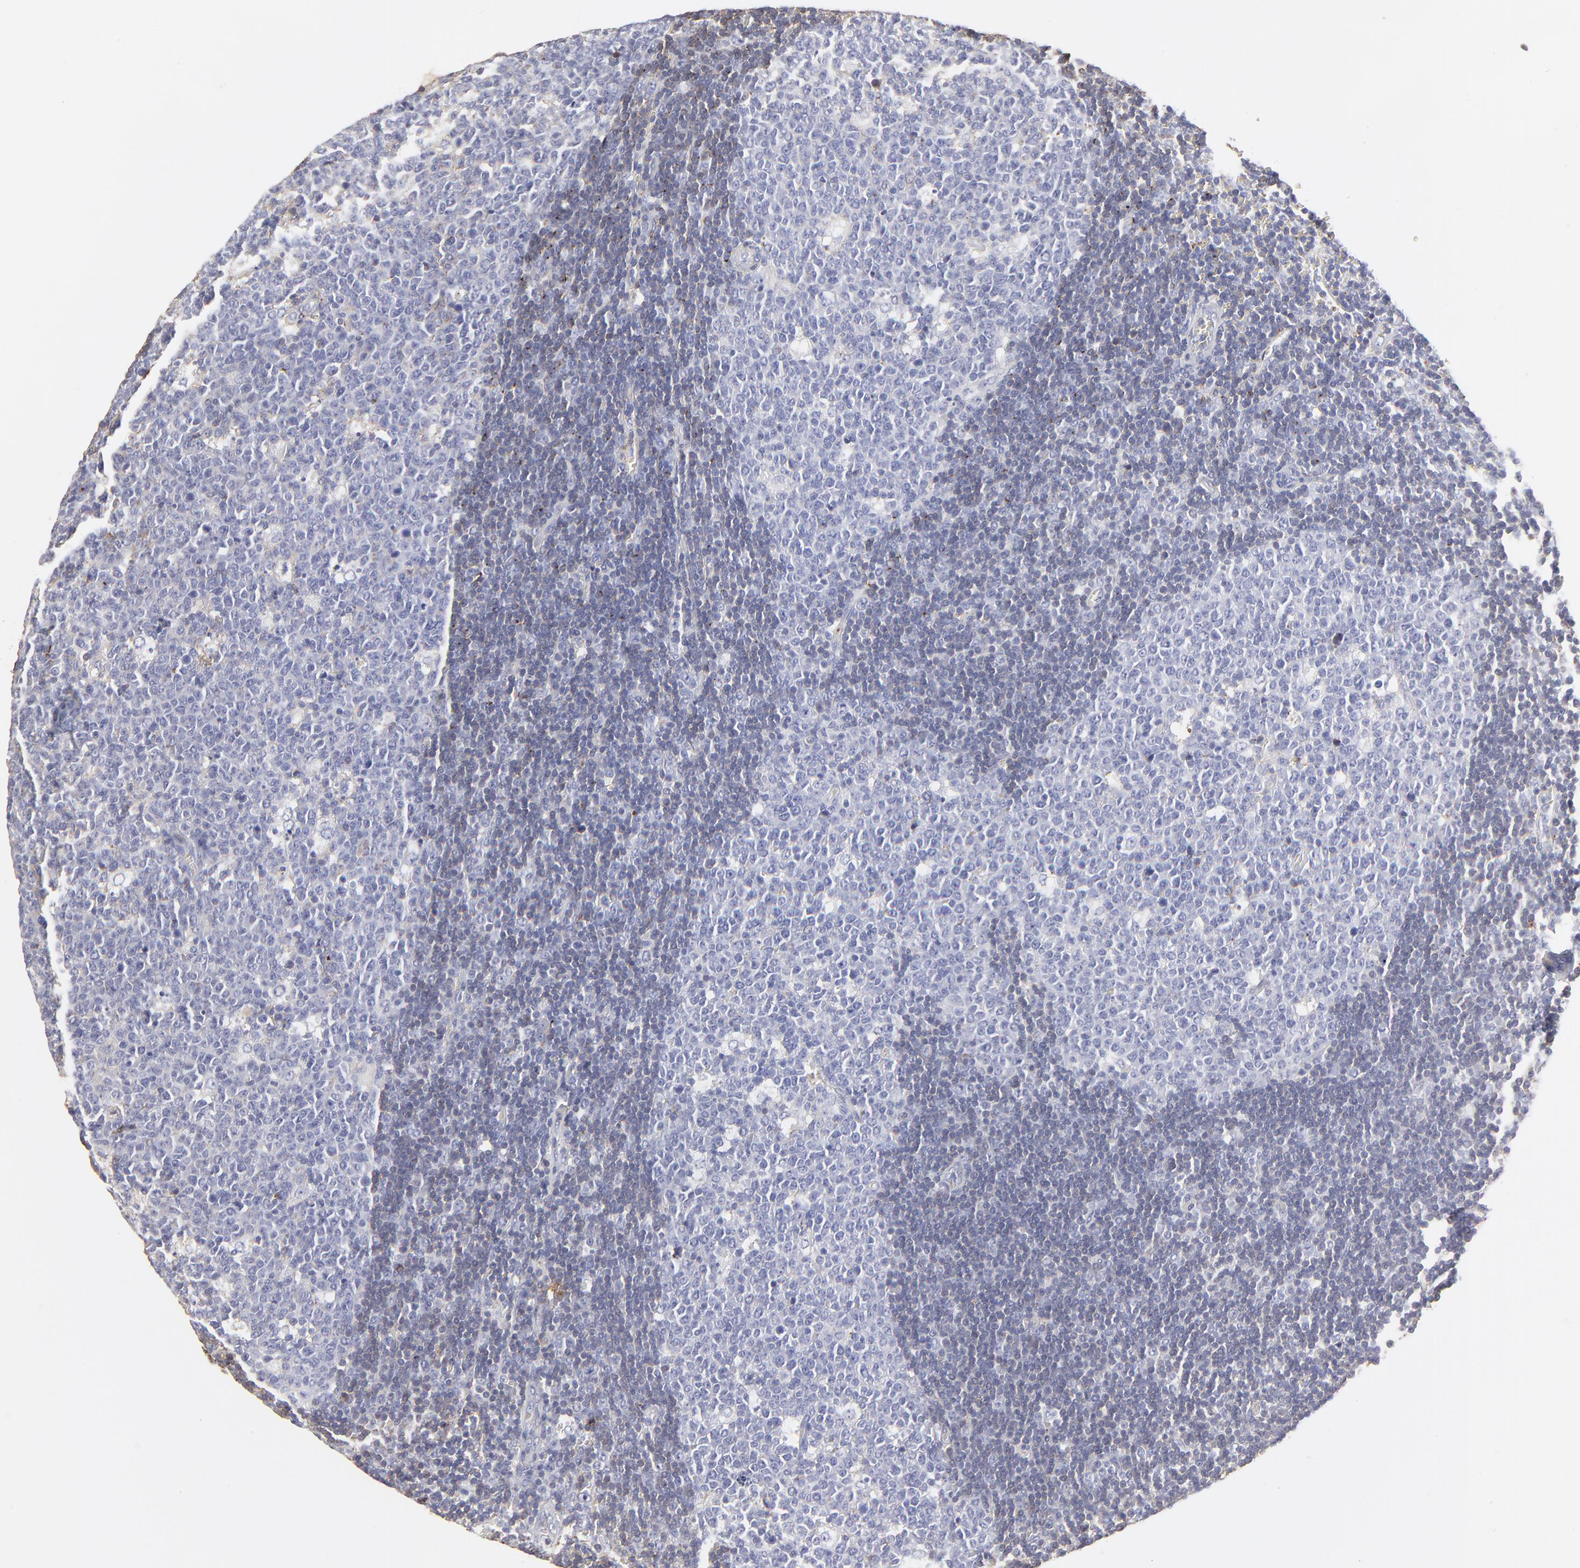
{"staining": {"intensity": "weak", "quantity": "<25%", "location": "cytoplasmic/membranous"}, "tissue": "lymph node", "cell_type": "Germinal center cells", "image_type": "normal", "snomed": [{"axis": "morphology", "description": "Normal tissue, NOS"}, {"axis": "topography", "description": "Lymph node"}, {"axis": "topography", "description": "Salivary gland"}], "caption": "IHC micrograph of unremarkable lymph node stained for a protein (brown), which reveals no positivity in germinal center cells.", "gene": "ANXA6", "patient": {"sex": "male", "age": 8}}